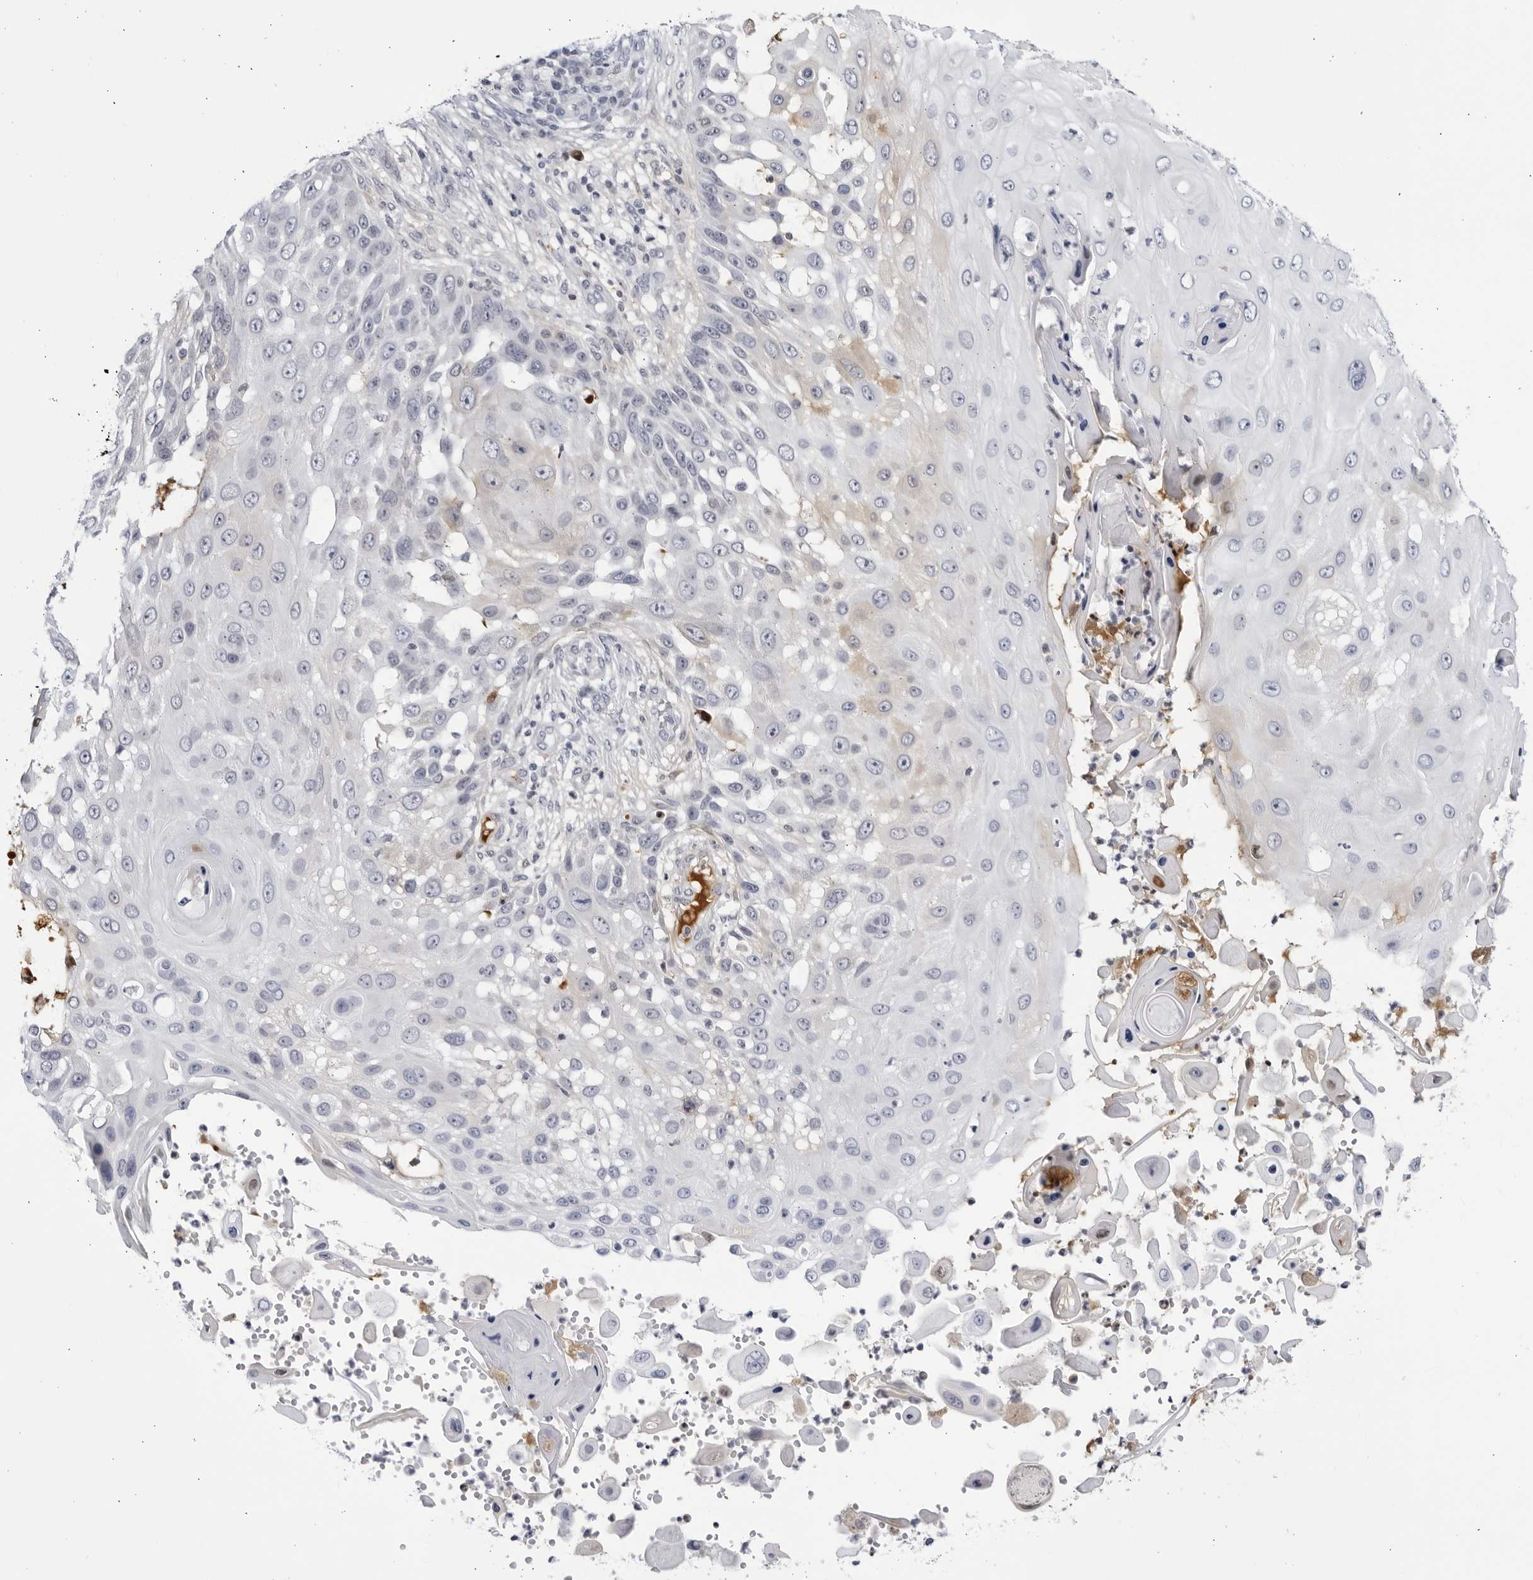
{"staining": {"intensity": "negative", "quantity": "none", "location": "none"}, "tissue": "skin cancer", "cell_type": "Tumor cells", "image_type": "cancer", "snomed": [{"axis": "morphology", "description": "Squamous cell carcinoma, NOS"}, {"axis": "topography", "description": "Skin"}], "caption": "This is an immunohistochemistry histopathology image of human skin squamous cell carcinoma. There is no positivity in tumor cells.", "gene": "CNBD1", "patient": {"sex": "female", "age": 44}}